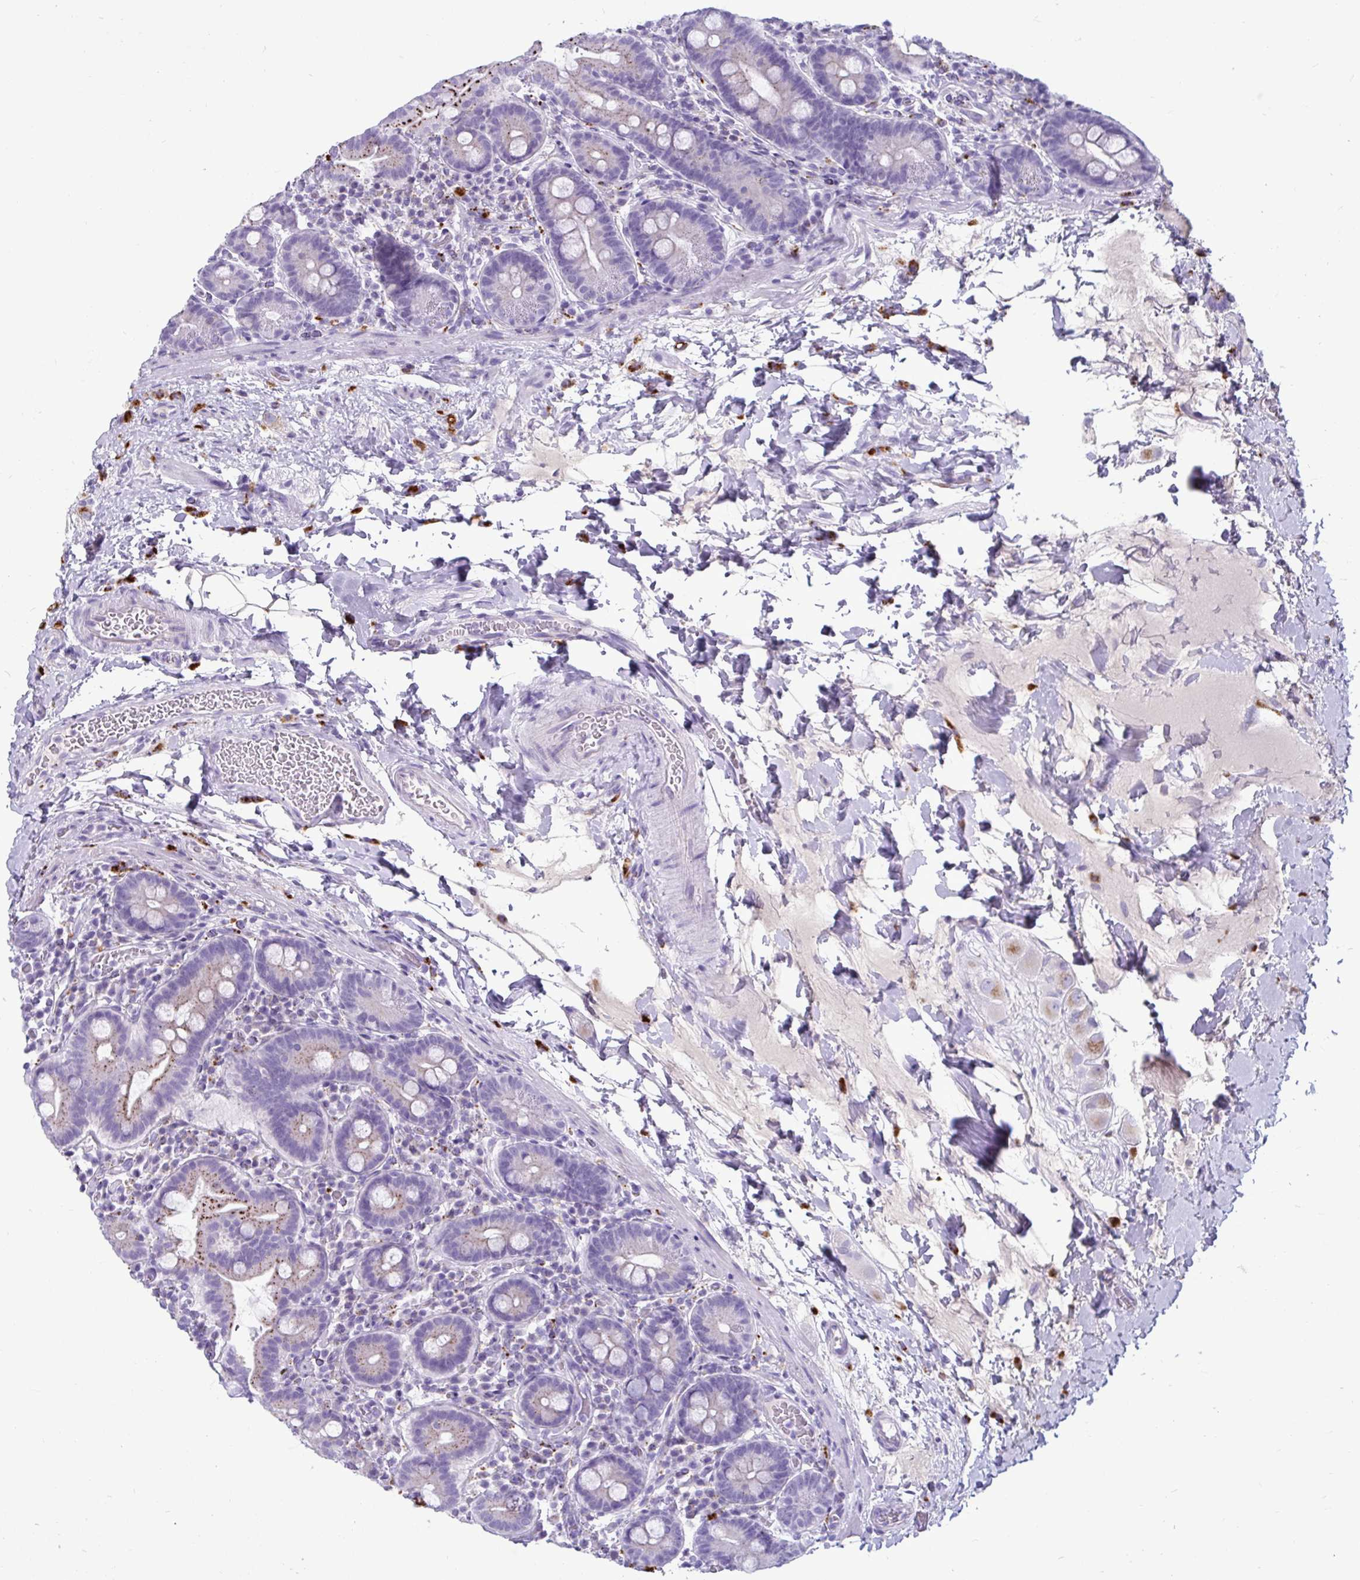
{"staining": {"intensity": "moderate", "quantity": "25%-75%", "location": "cytoplasmic/membranous"}, "tissue": "small intestine", "cell_type": "Glandular cells", "image_type": "normal", "snomed": [{"axis": "morphology", "description": "Normal tissue, NOS"}, {"axis": "topography", "description": "Small intestine"}], "caption": "A brown stain shows moderate cytoplasmic/membranous staining of a protein in glandular cells of unremarkable human small intestine.", "gene": "CTSZ", "patient": {"sex": "male", "age": 26}}